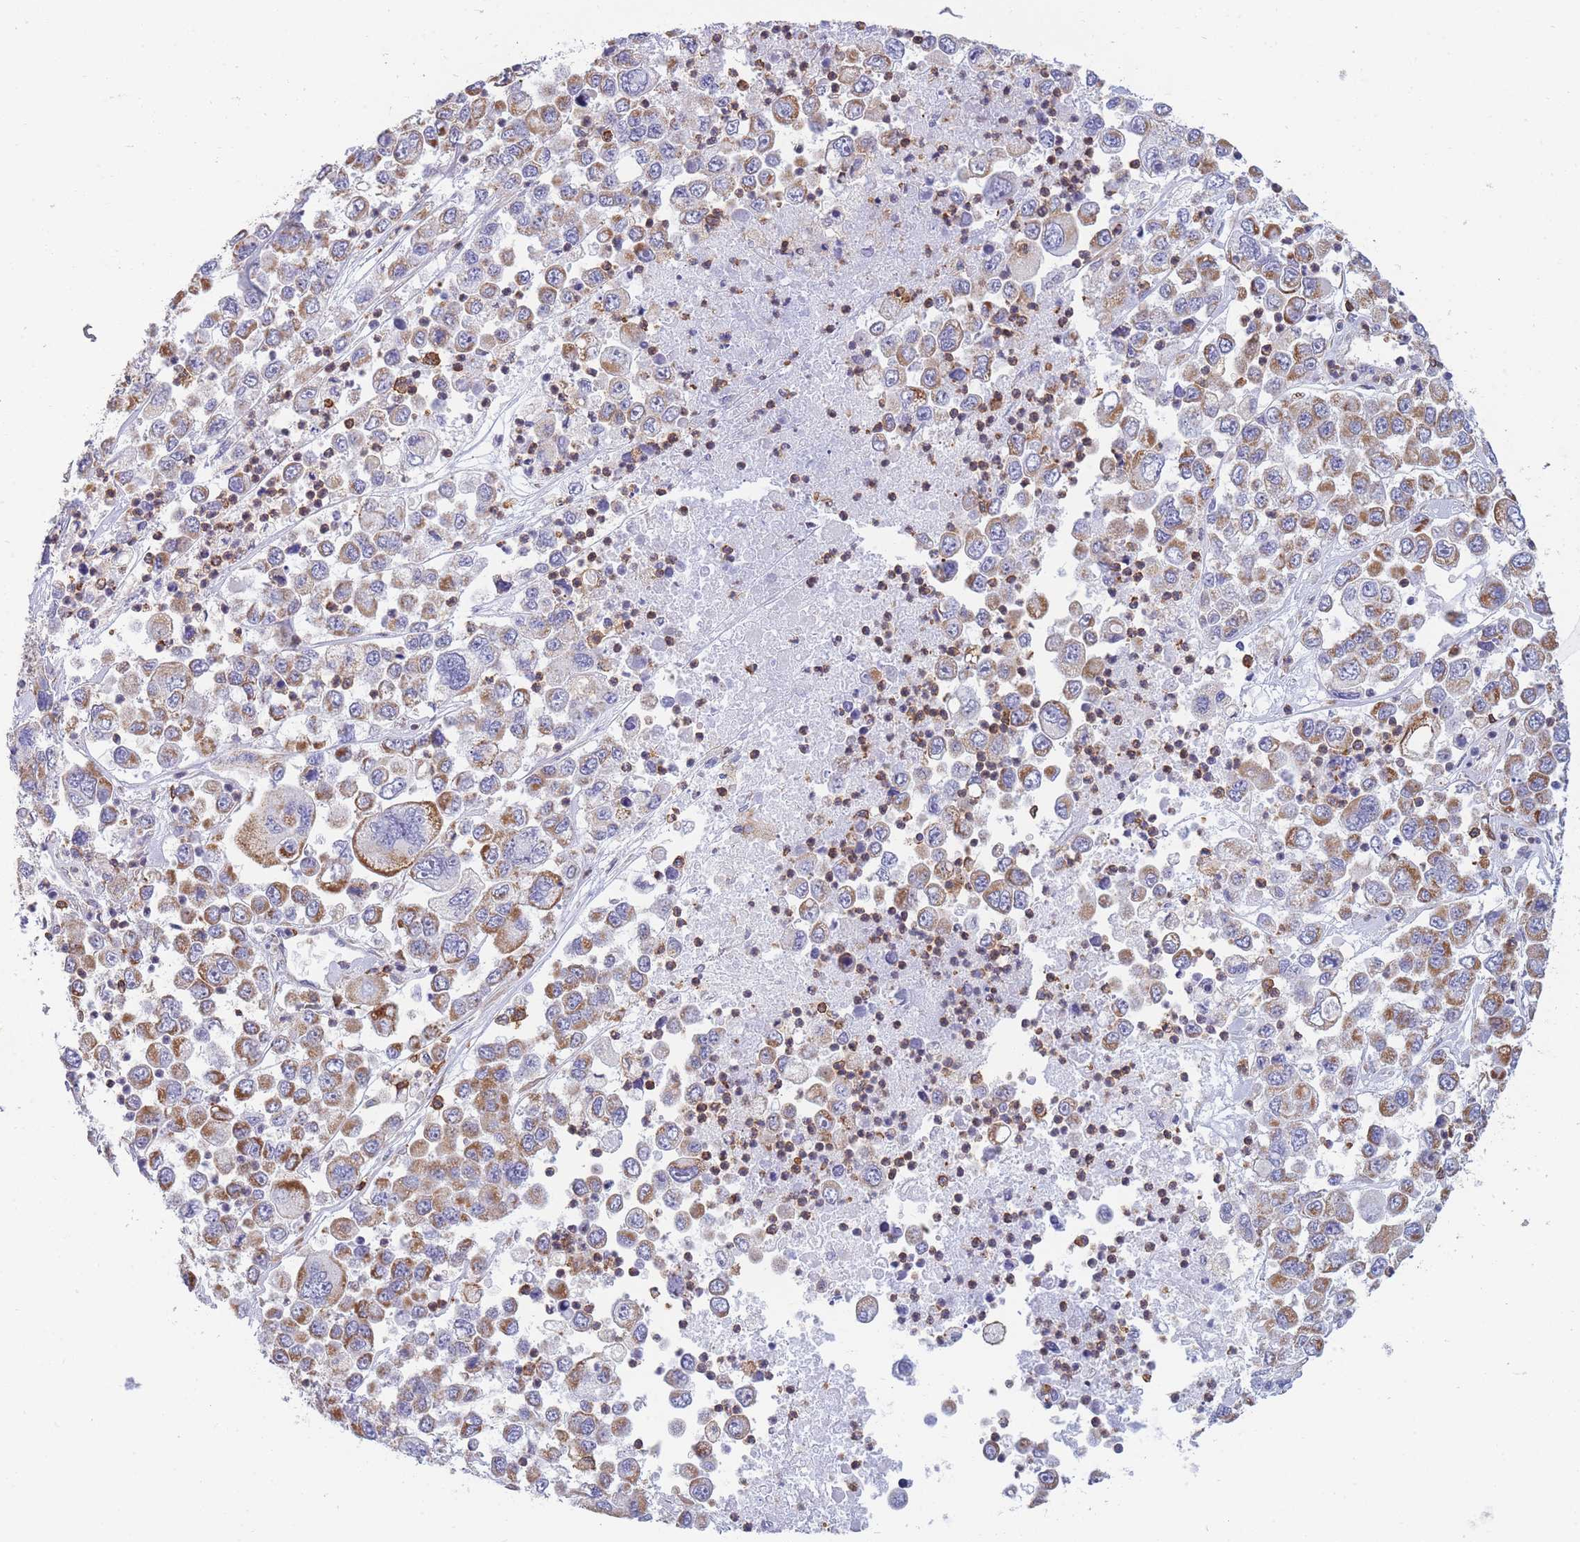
{"staining": {"intensity": "moderate", "quantity": ">75%", "location": "cytoplasmic/membranous"}, "tissue": "melanoma", "cell_type": "Tumor cells", "image_type": "cancer", "snomed": [{"axis": "morphology", "description": "Malignant melanoma, Metastatic site"}, {"axis": "topography", "description": "Lymph node"}], "caption": "A brown stain highlights moderate cytoplasmic/membranous positivity of a protein in malignant melanoma (metastatic site) tumor cells.", "gene": "MRPL54", "patient": {"sex": "female", "age": 54}}